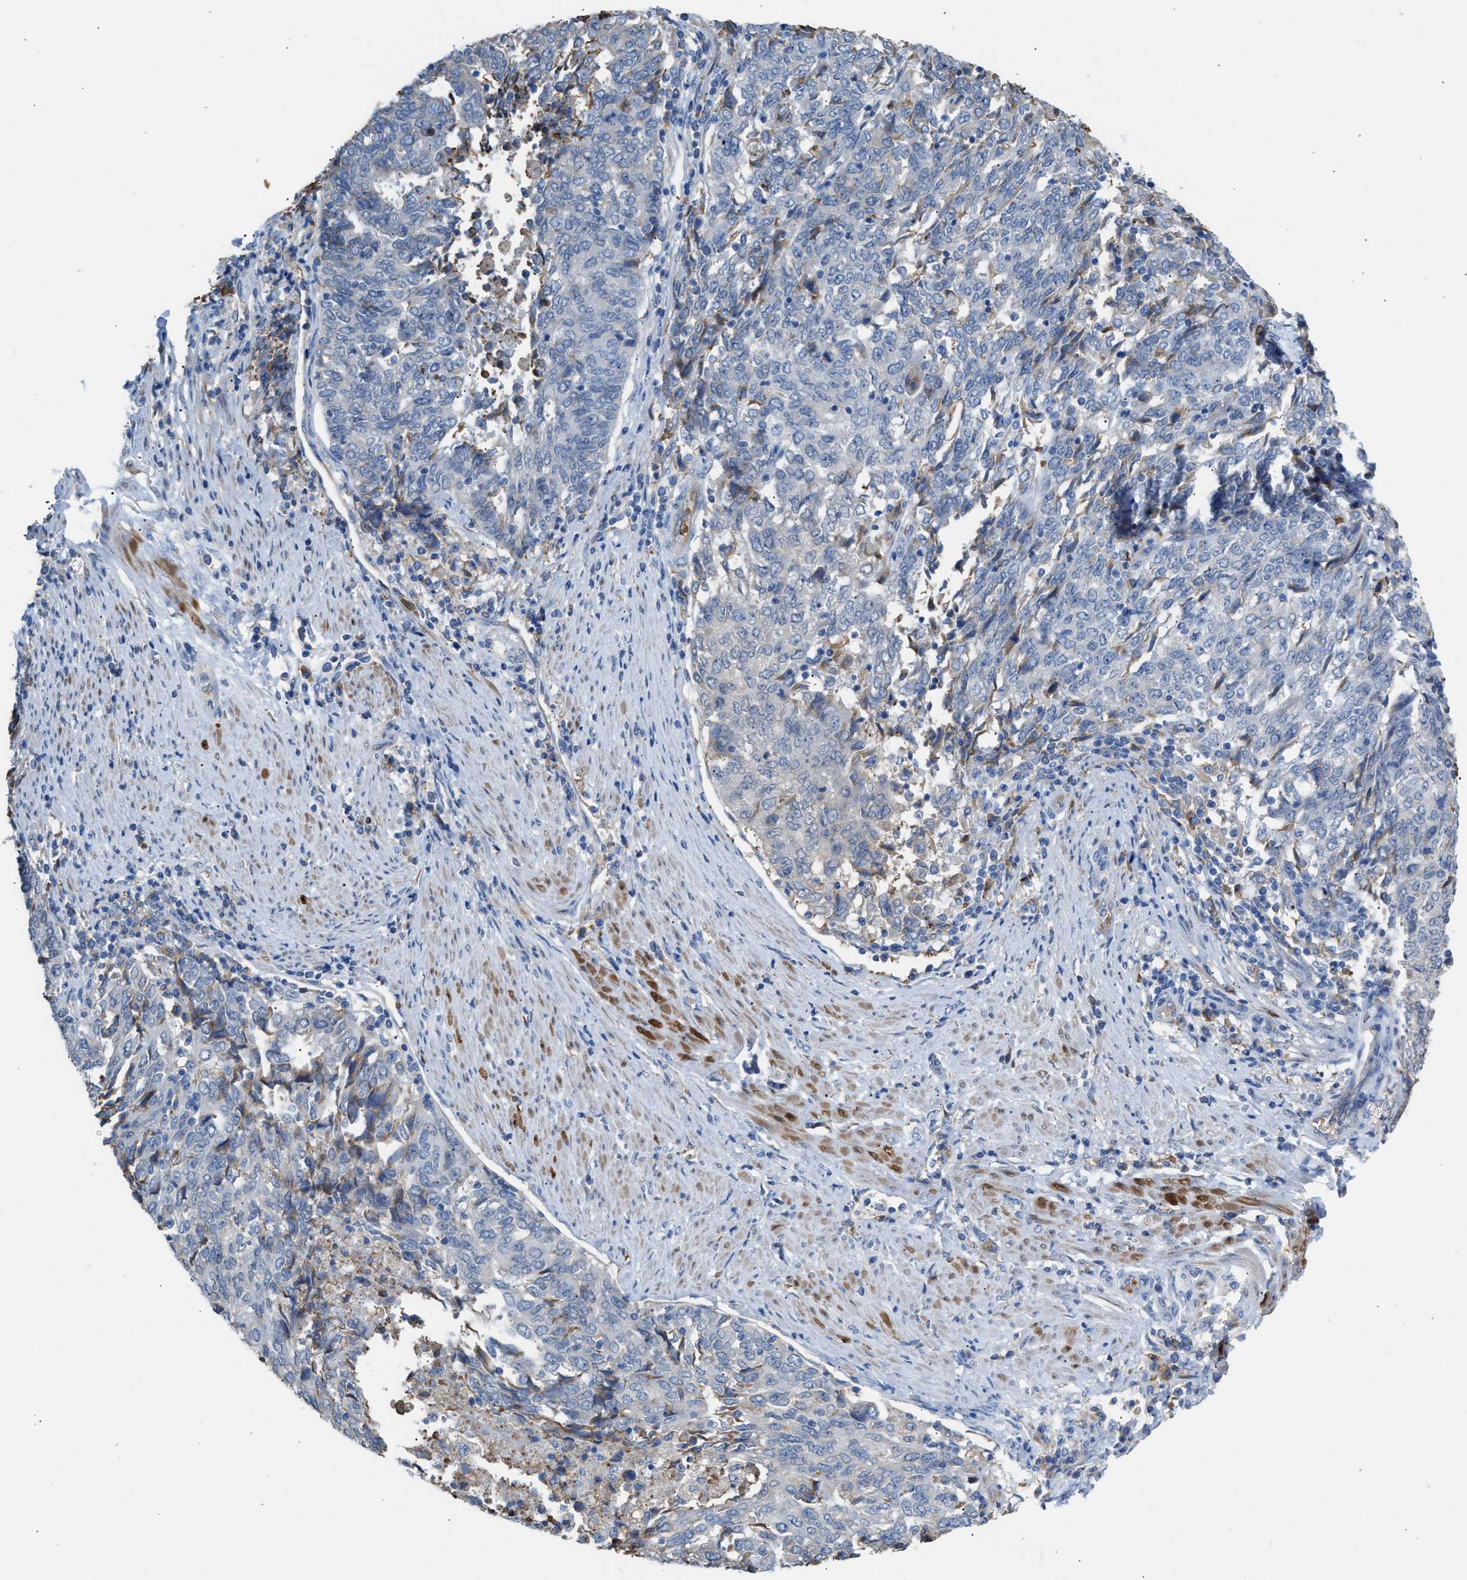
{"staining": {"intensity": "negative", "quantity": "none", "location": "none"}, "tissue": "endometrial cancer", "cell_type": "Tumor cells", "image_type": "cancer", "snomed": [{"axis": "morphology", "description": "Adenocarcinoma, NOS"}, {"axis": "topography", "description": "Endometrium"}], "caption": "Tumor cells show no significant staining in endometrial adenocarcinoma. (Brightfield microscopy of DAB immunohistochemistry (IHC) at high magnification).", "gene": "CA3", "patient": {"sex": "female", "age": 80}}